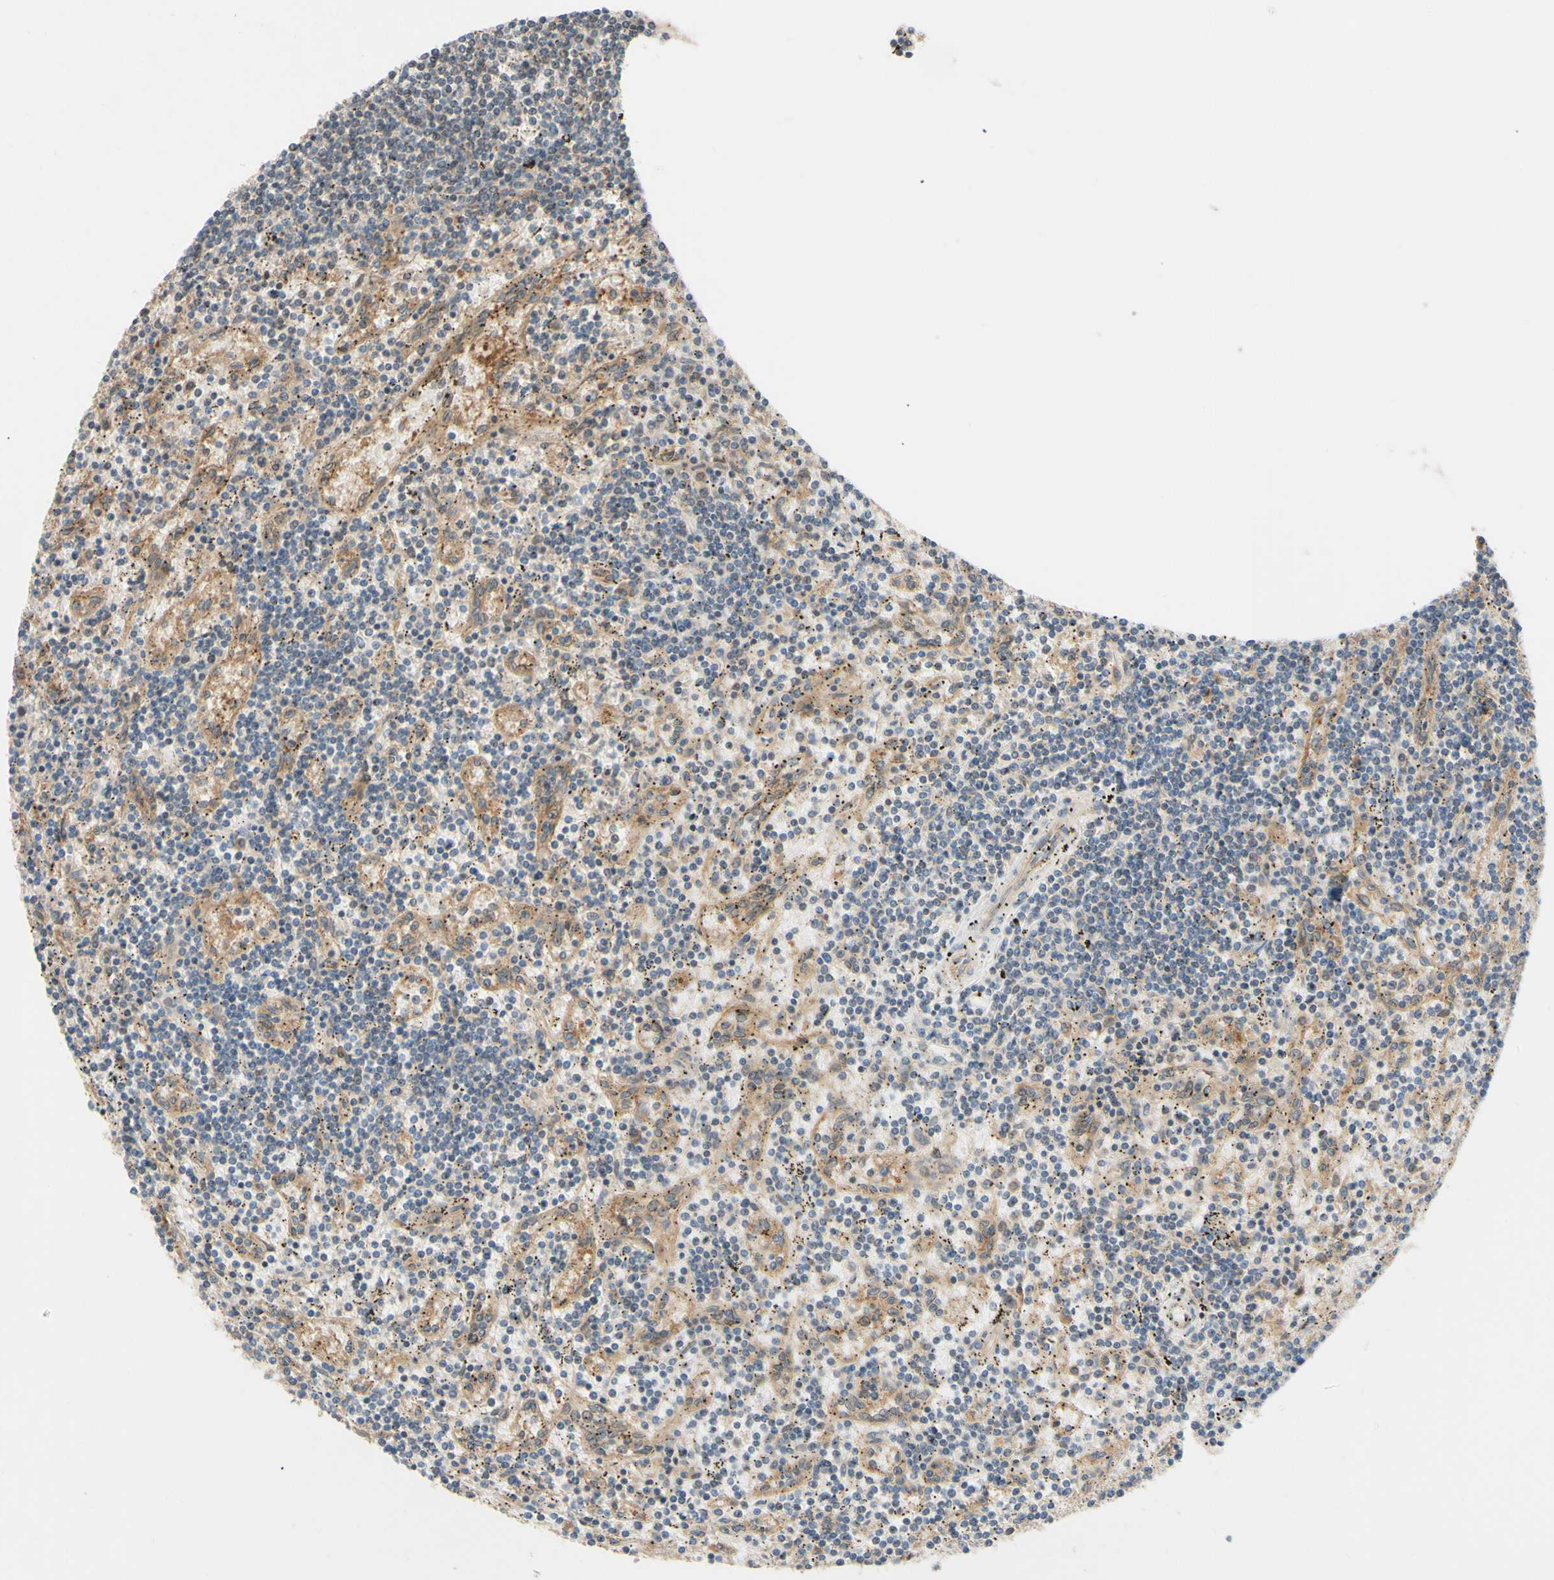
{"staining": {"intensity": "negative", "quantity": "none", "location": "none"}, "tissue": "lymphoma", "cell_type": "Tumor cells", "image_type": "cancer", "snomed": [{"axis": "morphology", "description": "Malignant lymphoma, non-Hodgkin's type, Low grade"}, {"axis": "topography", "description": "Spleen"}], "caption": "Tumor cells are negative for protein expression in human lymphoma.", "gene": "DYNLRB1", "patient": {"sex": "male", "age": 76}}